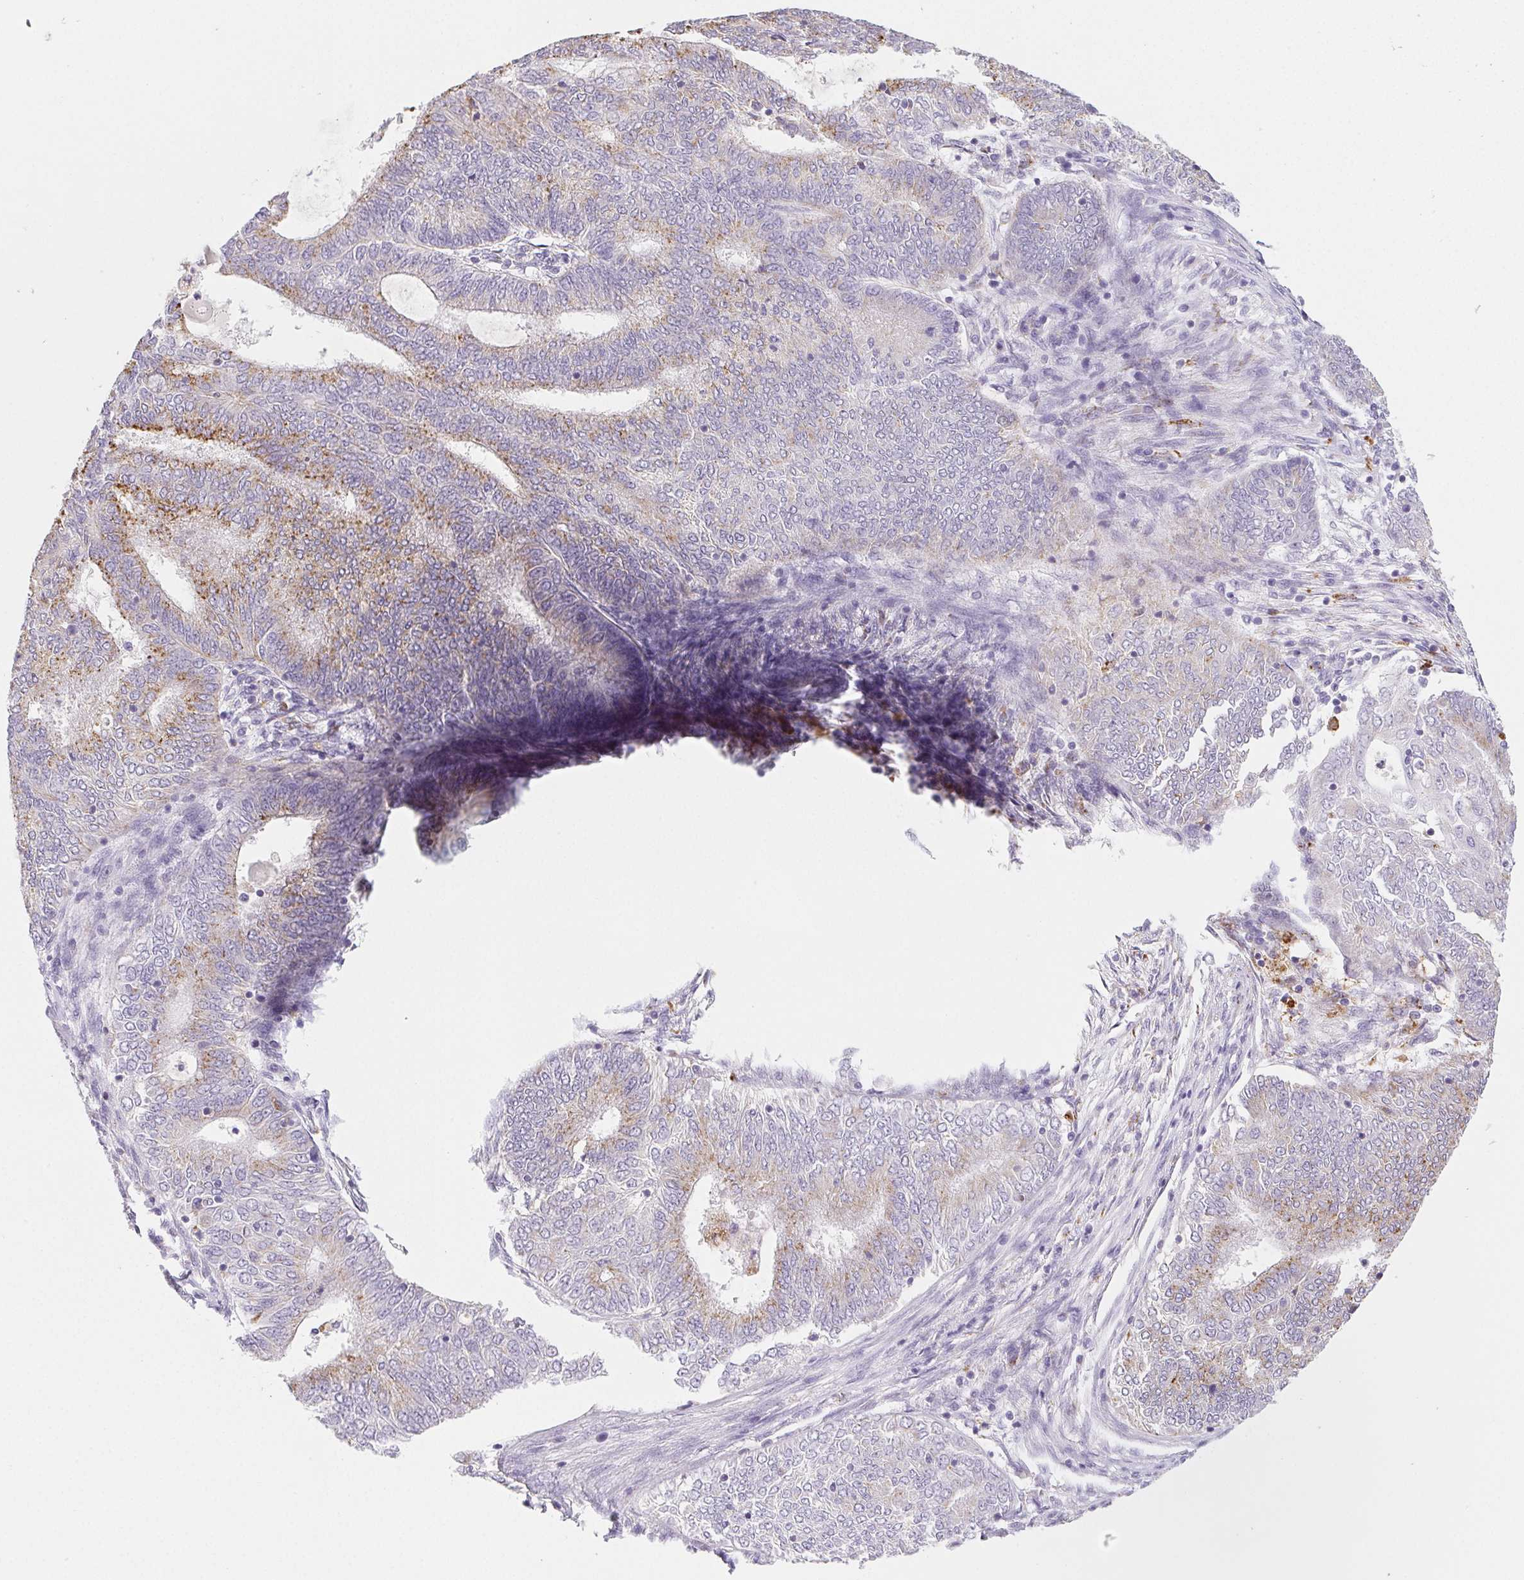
{"staining": {"intensity": "moderate", "quantity": "<25%", "location": "cytoplasmic/membranous"}, "tissue": "endometrial cancer", "cell_type": "Tumor cells", "image_type": "cancer", "snomed": [{"axis": "morphology", "description": "Adenocarcinoma, NOS"}, {"axis": "topography", "description": "Endometrium"}], "caption": "The micrograph reveals staining of endometrial adenocarcinoma, revealing moderate cytoplasmic/membranous protein staining (brown color) within tumor cells. Nuclei are stained in blue.", "gene": "LIPA", "patient": {"sex": "female", "age": 62}}